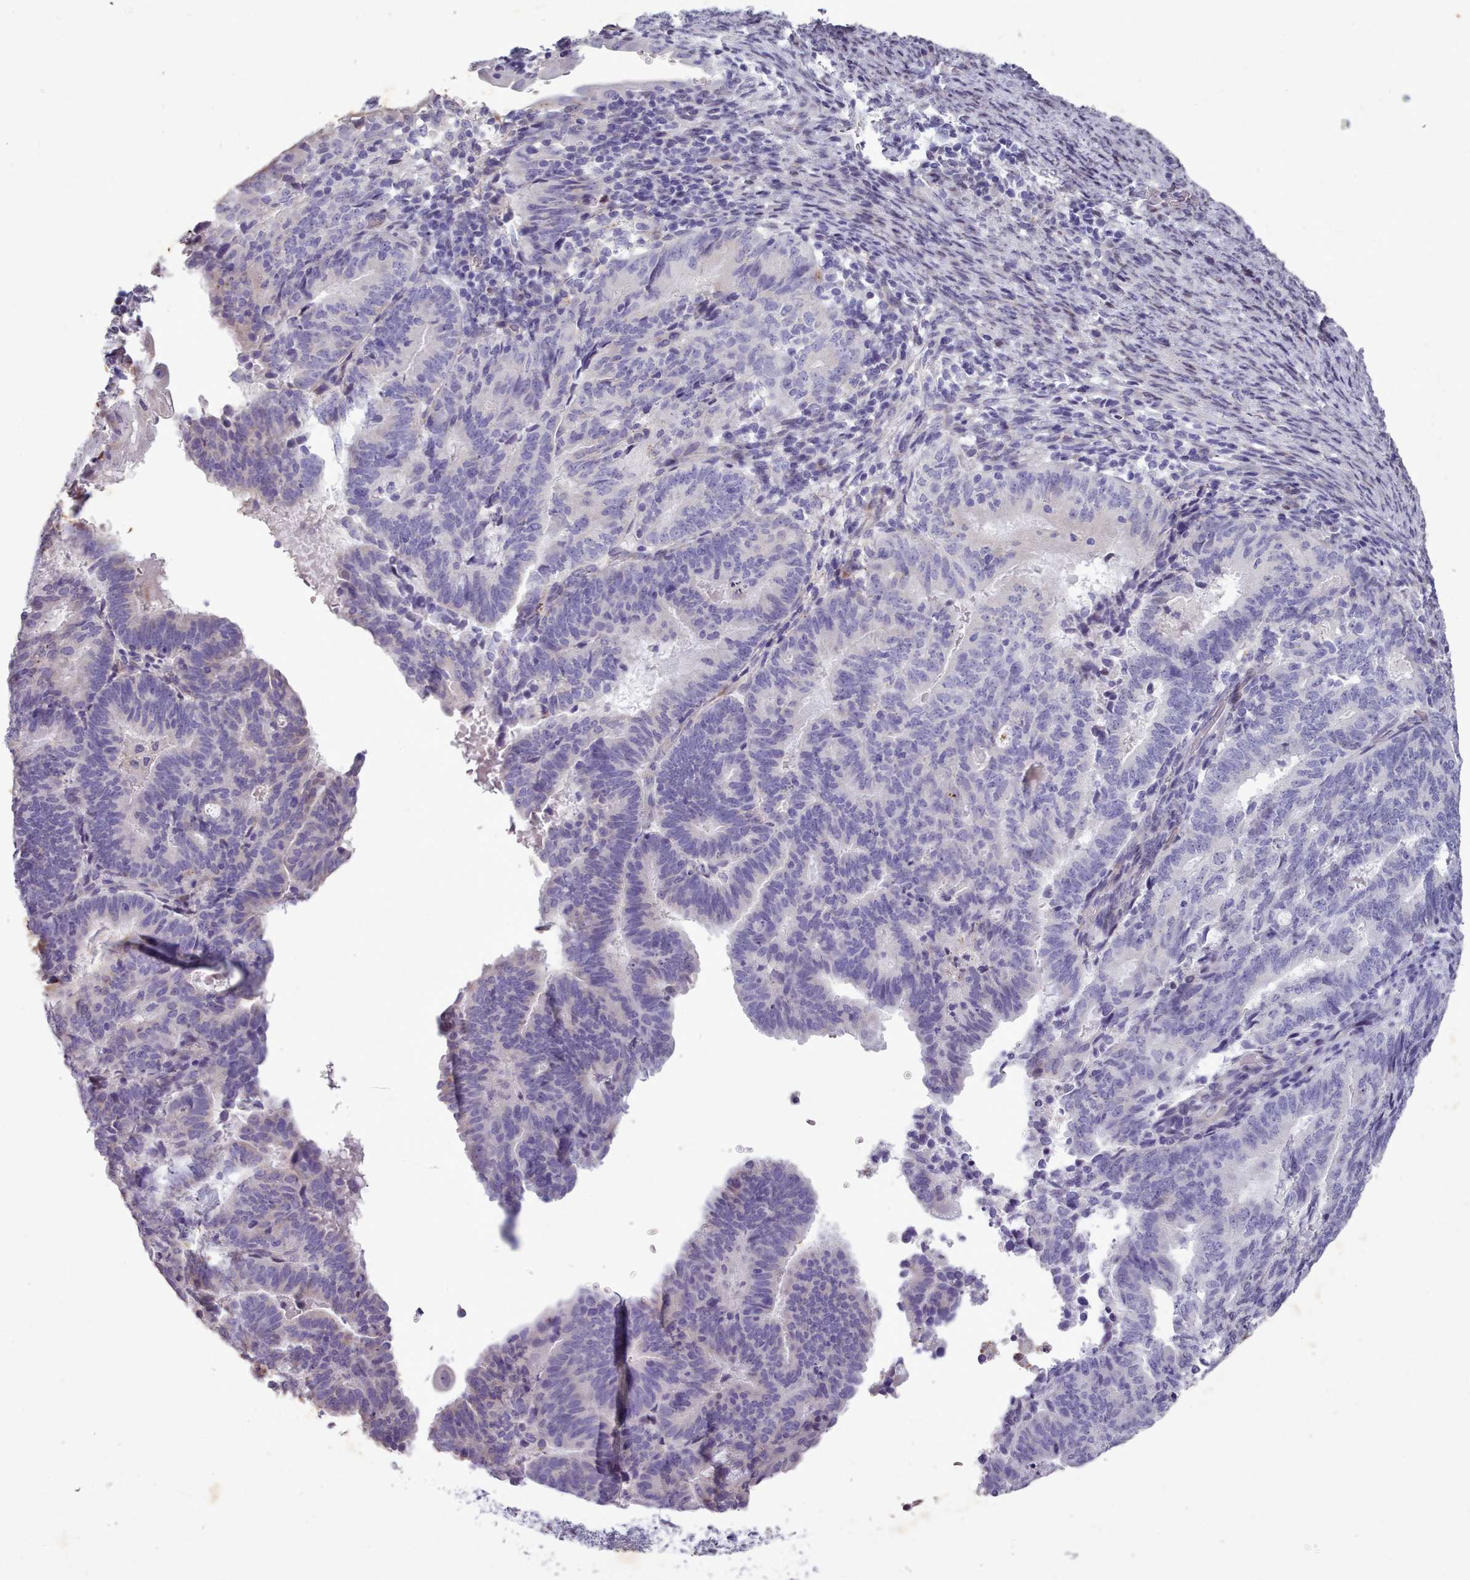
{"staining": {"intensity": "negative", "quantity": "none", "location": "none"}, "tissue": "endometrial cancer", "cell_type": "Tumor cells", "image_type": "cancer", "snomed": [{"axis": "morphology", "description": "Adenocarcinoma, NOS"}, {"axis": "topography", "description": "Endometrium"}], "caption": "Tumor cells show no significant expression in endometrial cancer (adenocarcinoma).", "gene": "KCNT2", "patient": {"sex": "female", "age": 70}}